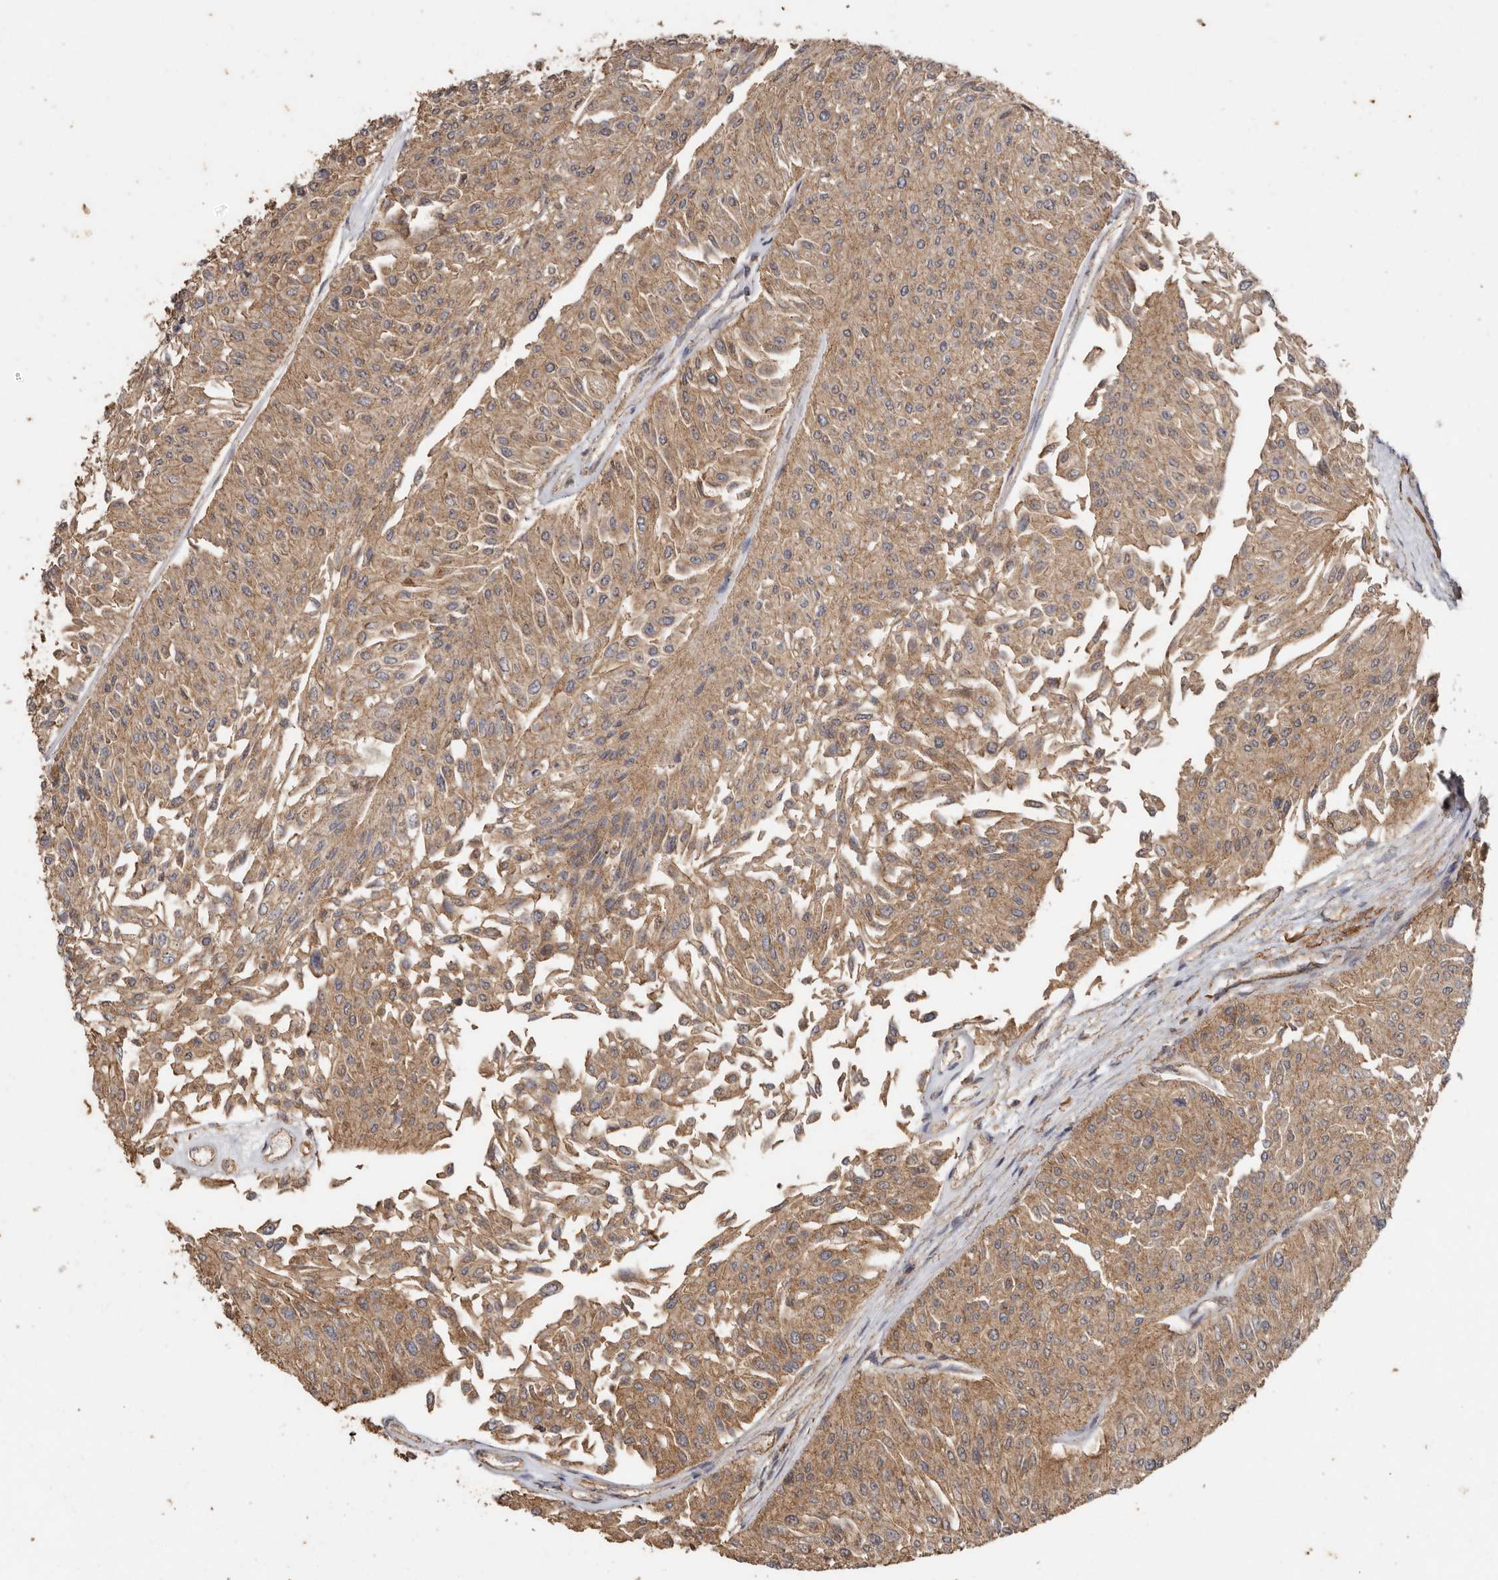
{"staining": {"intensity": "moderate", "quantity": ">75%", "location": "cytoplasmic/membranous"}, "tissue": "urothelial cancer", "cell_type": "Tumor cells", "image_type": "cancer", "snomed": [{"axis": "morphology", "description": "Urothelial carcinoma, Low grade"}, {"axis": "topography", "description": "Urinary bladder"}], "caption": "Urothelial cancer stained with a brown dye demonstrates moderate cytoplasmic/membranous positive expression in approximately >75% of tumor cells.", "gene": "RWDD1", "patient": {"sex": "male", "age": 67}}